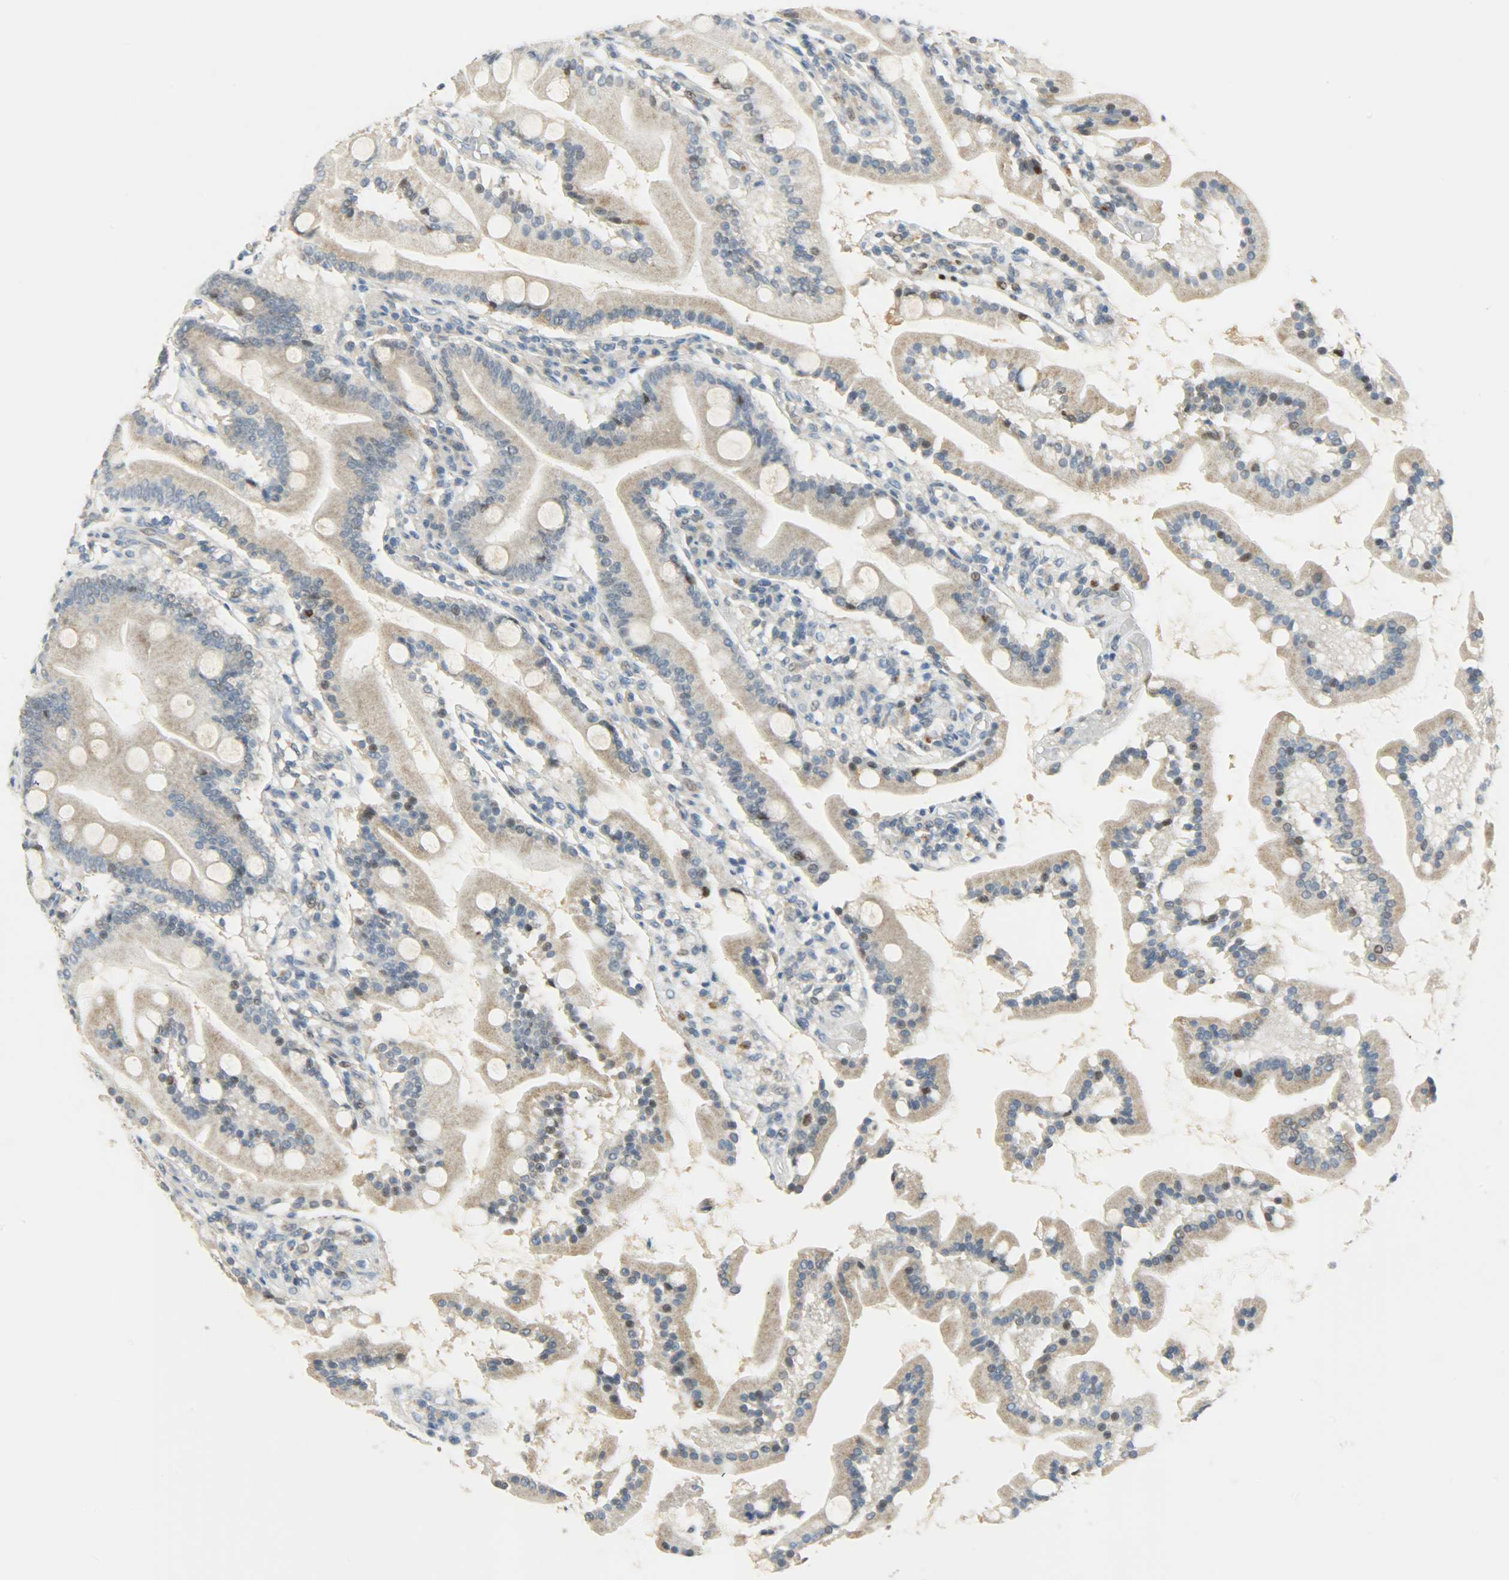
{"staining": {"intensity": "weak", "quantity": "<25%", "location": "nuclear"}, "tissue": "duodenum", "cell_type": "Glandular cells", "image_type": "normal", "snomed": [{"axis": "morphology", "description": "Normal tissue, NOS"}, {"axis": "topography", "description": "Duodenum"}], "caption": "Glandular cells show no significant expression in benign duodenum. (DAB immunohistochemistry (IHC), high magnification).", "gene": "JUNB", "patient": {"sex": "female", "age": 64}}